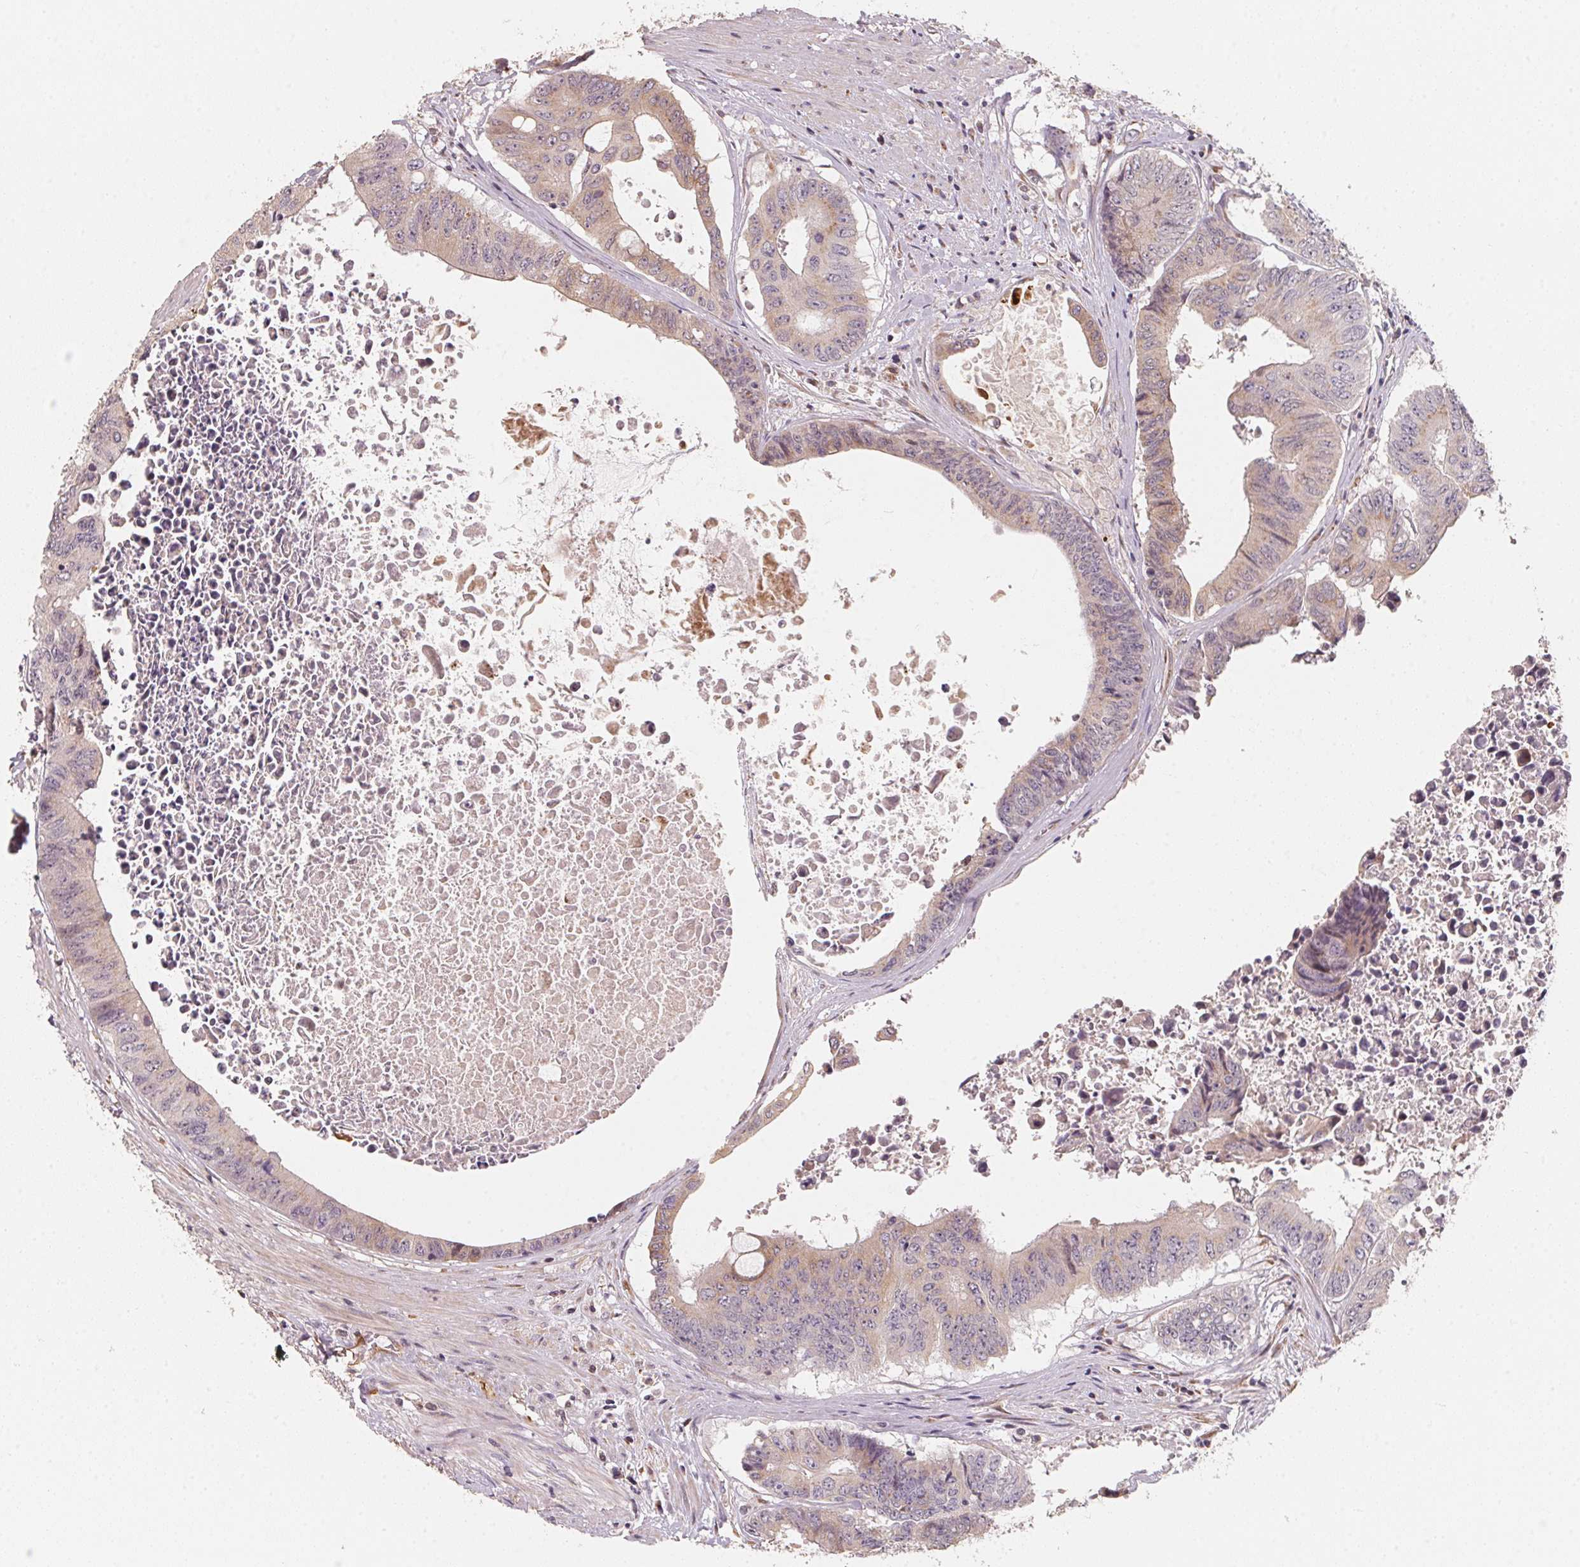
{"staining": {"intensity": "weak", "quantity": "25%-75%", "location": "cytoplasmic/membranous"}, "tissue": "colorectal cancer", "cell_type": "Tumor cells", "image_type": "cancer", "snomed": [{"axis": "morphology", "description": "Adenocarcinoma, NOS"}, {"axis": "topography", "description": "Rectum"}], "caption": "Protein staining displays weak cytoplasmic/membranous positivity in about 25%-75% of tumor cells in colorectal adenocarcinoma.", "gene": "TSPAN12", "patient": {"sex": "male", "age": 59}}